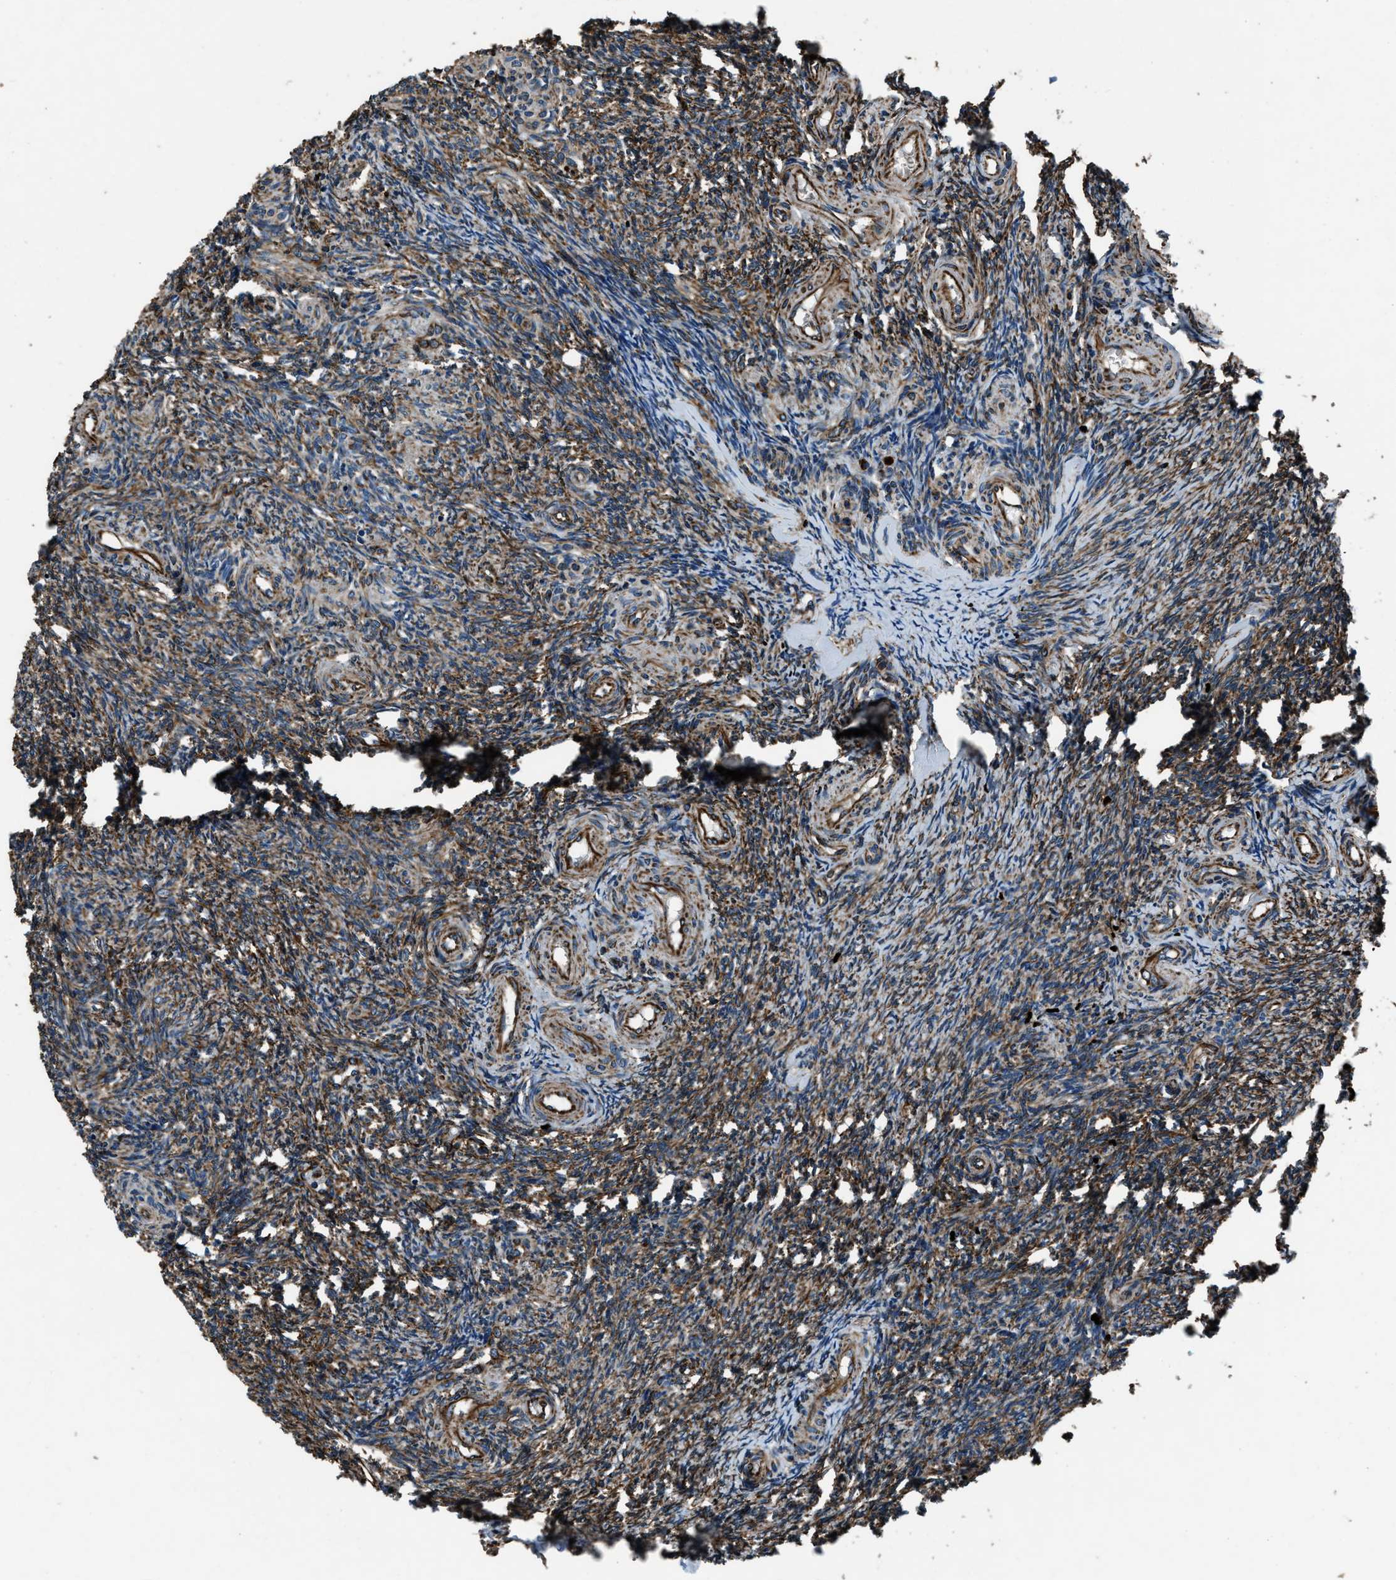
{"staining": {"intensity": "moderate", "quantity": "25%-75%", "location": "cytoplasmic/membranous"}, "tissue": "ovary", "cell_type": "Follicle cells", "image_type": "normal", "snomed": [{"axis": "morphology", "description": "Normal tissue, NOS"}, {"axis": "topography", "description": "Ovary"}], "caption": "The histopathology image exhibits a brown stain indicating the presence of a protein in the cytoplasmic/membranous of follicle cells in ovary.", "gene": "OGDH", "patient": {"sex": "female", "age": 41}}